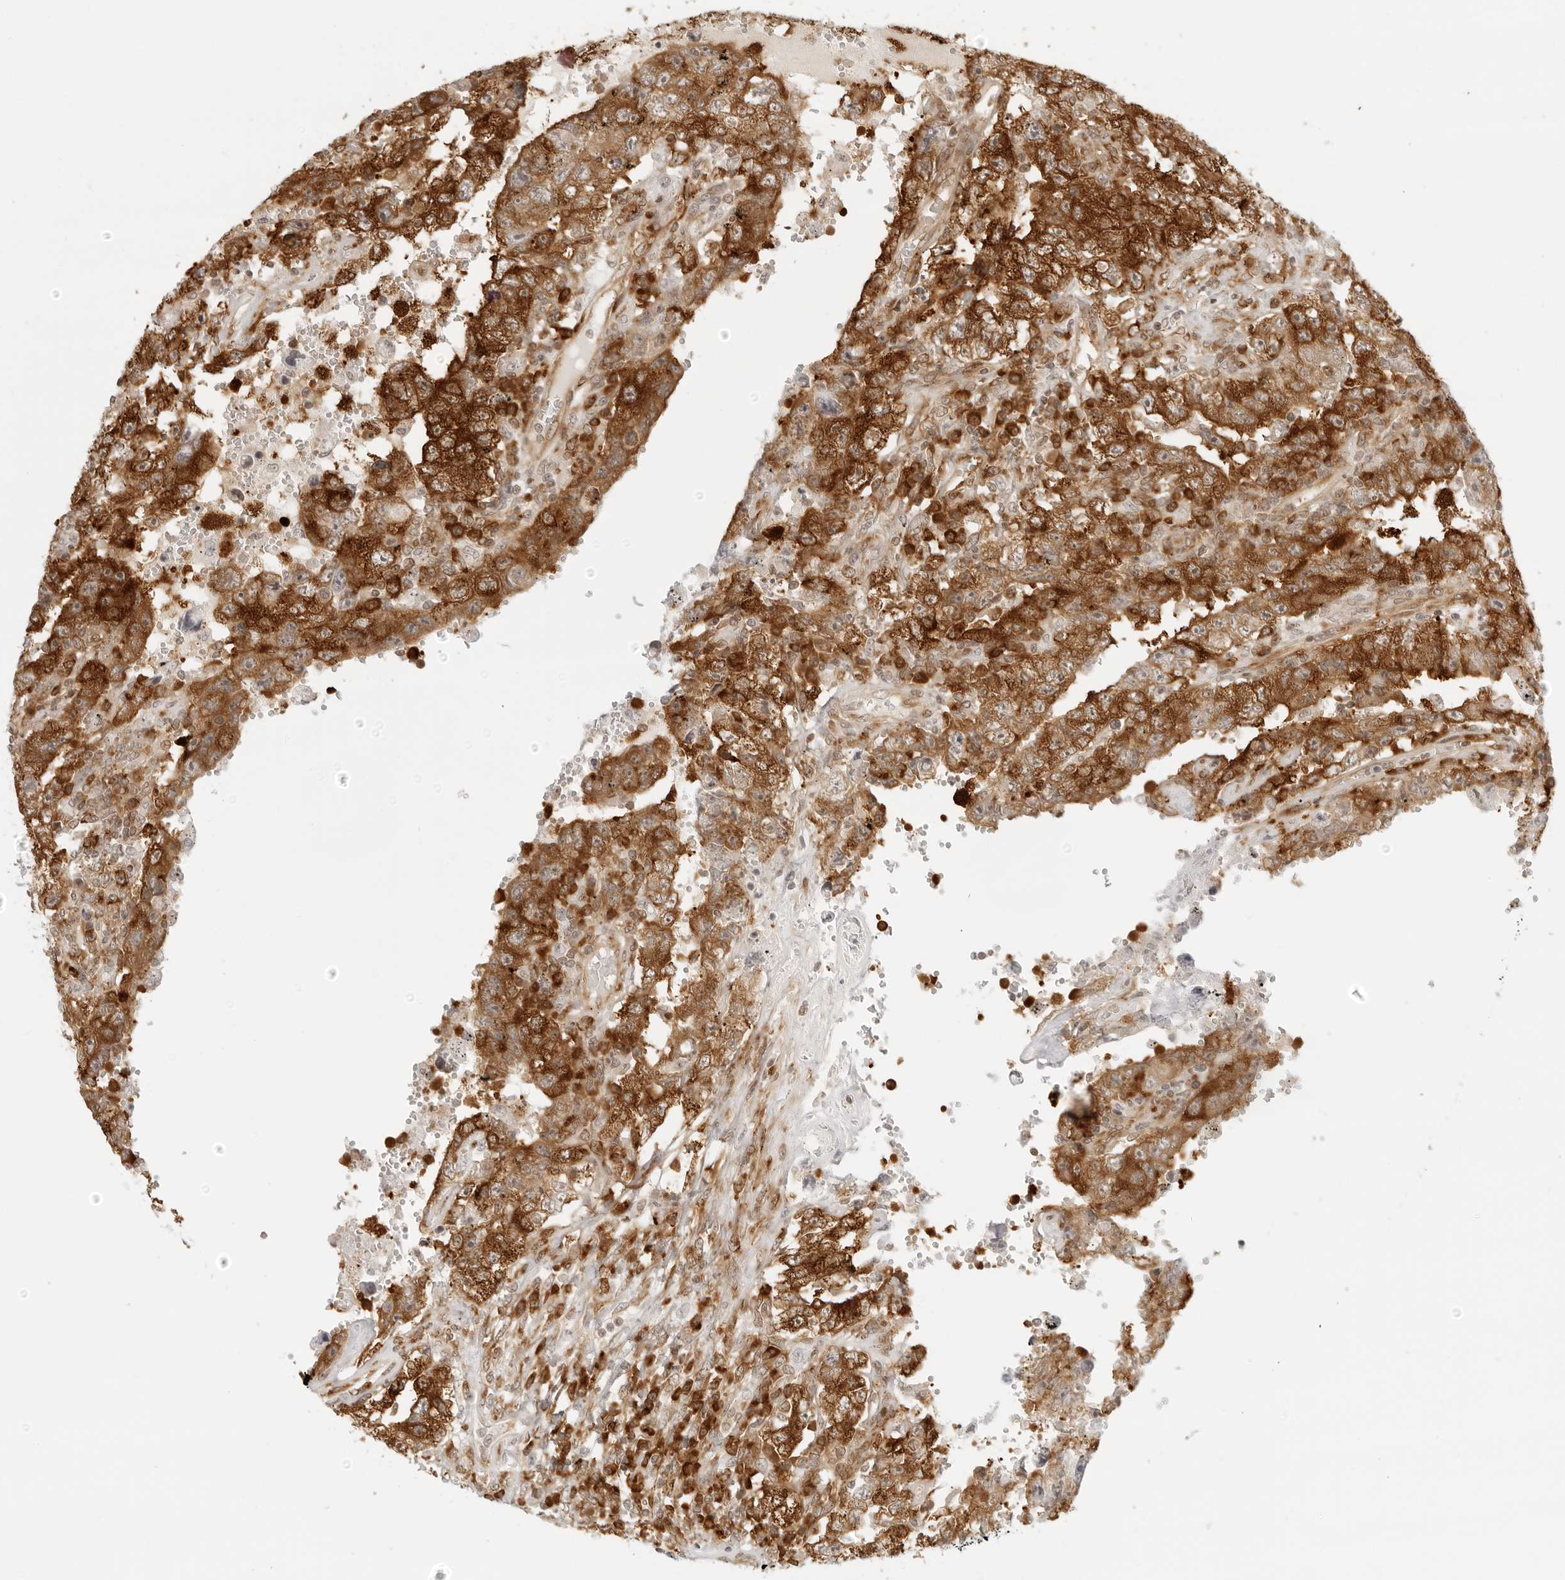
{"staining": {"intensity": "strong", "quantity": ">75%", "location": "cytoplasmic/membranous"}, "tissue": "testis cancer", "cell_type": "Tumor cells", "image_type": "cancer", "snomed": [{"axis": "morphology", "description": "Carcinoma, Embryonal, NOS"}, {"axis": "topography", "description": "Testis"}], "caption": "Immunohistochemistry image of embryonal carcinoma (testis) stained for a protein (brown), which shows high levels of strong cytoplasmic/membranous positivity in approximately >75% of tumor cells.", "gene": "EIF4G1", "patient": {"sex": "male", "age": 26}}